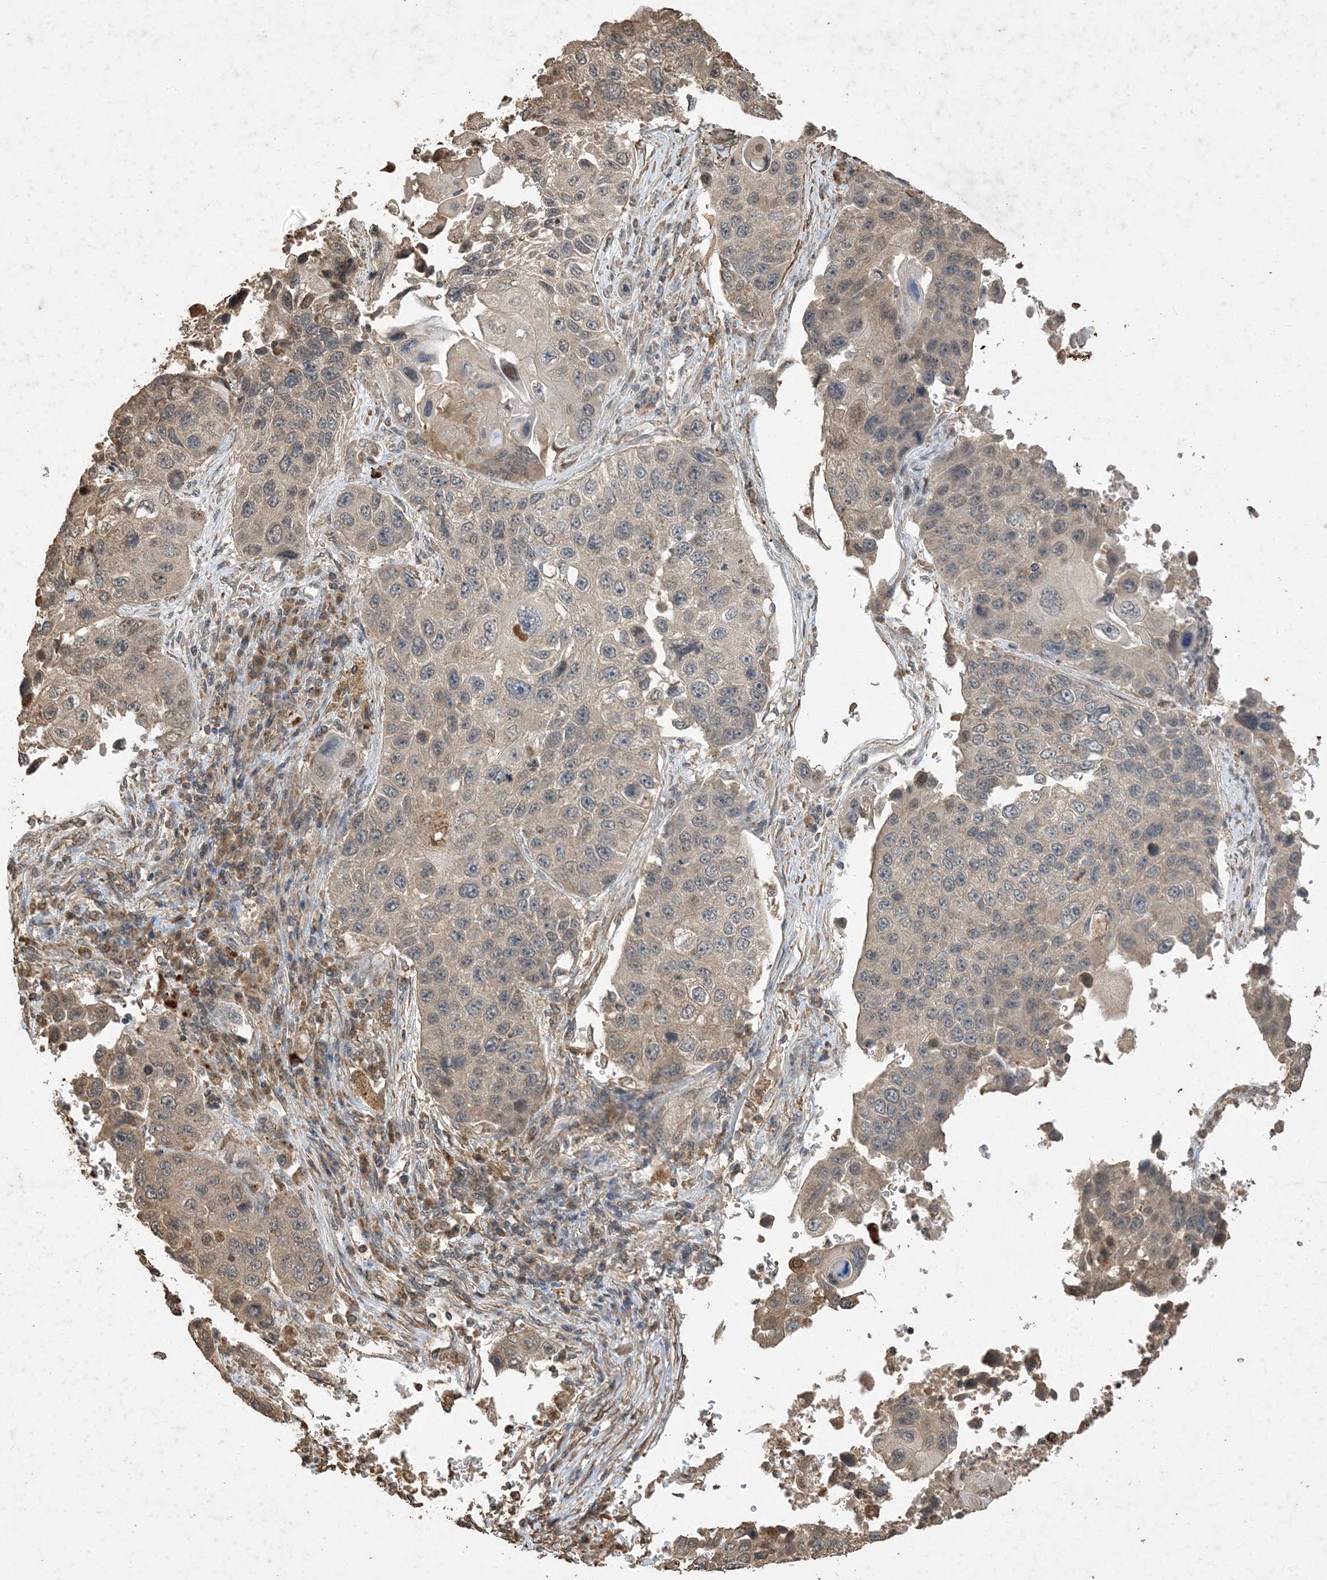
{"staining": {"intensity": "weak", "quantity": "<25%", "location": "cytoplasmic/membranous"}, "tissue": "lung cancer", "cell_type": "Tumor cells", "image_type": "cancer", "snomed": [{"axis": "morphology", "description": "Squamous cell carcinoma, NOS"}, {"axis": "topography", "description": "Lung"}], "caption": "An image of lung cancer stained for a protein reveals no brown staining in tumor cells.", "gene": "HPS4", "patient": {"sex": "male", "age": 61}}